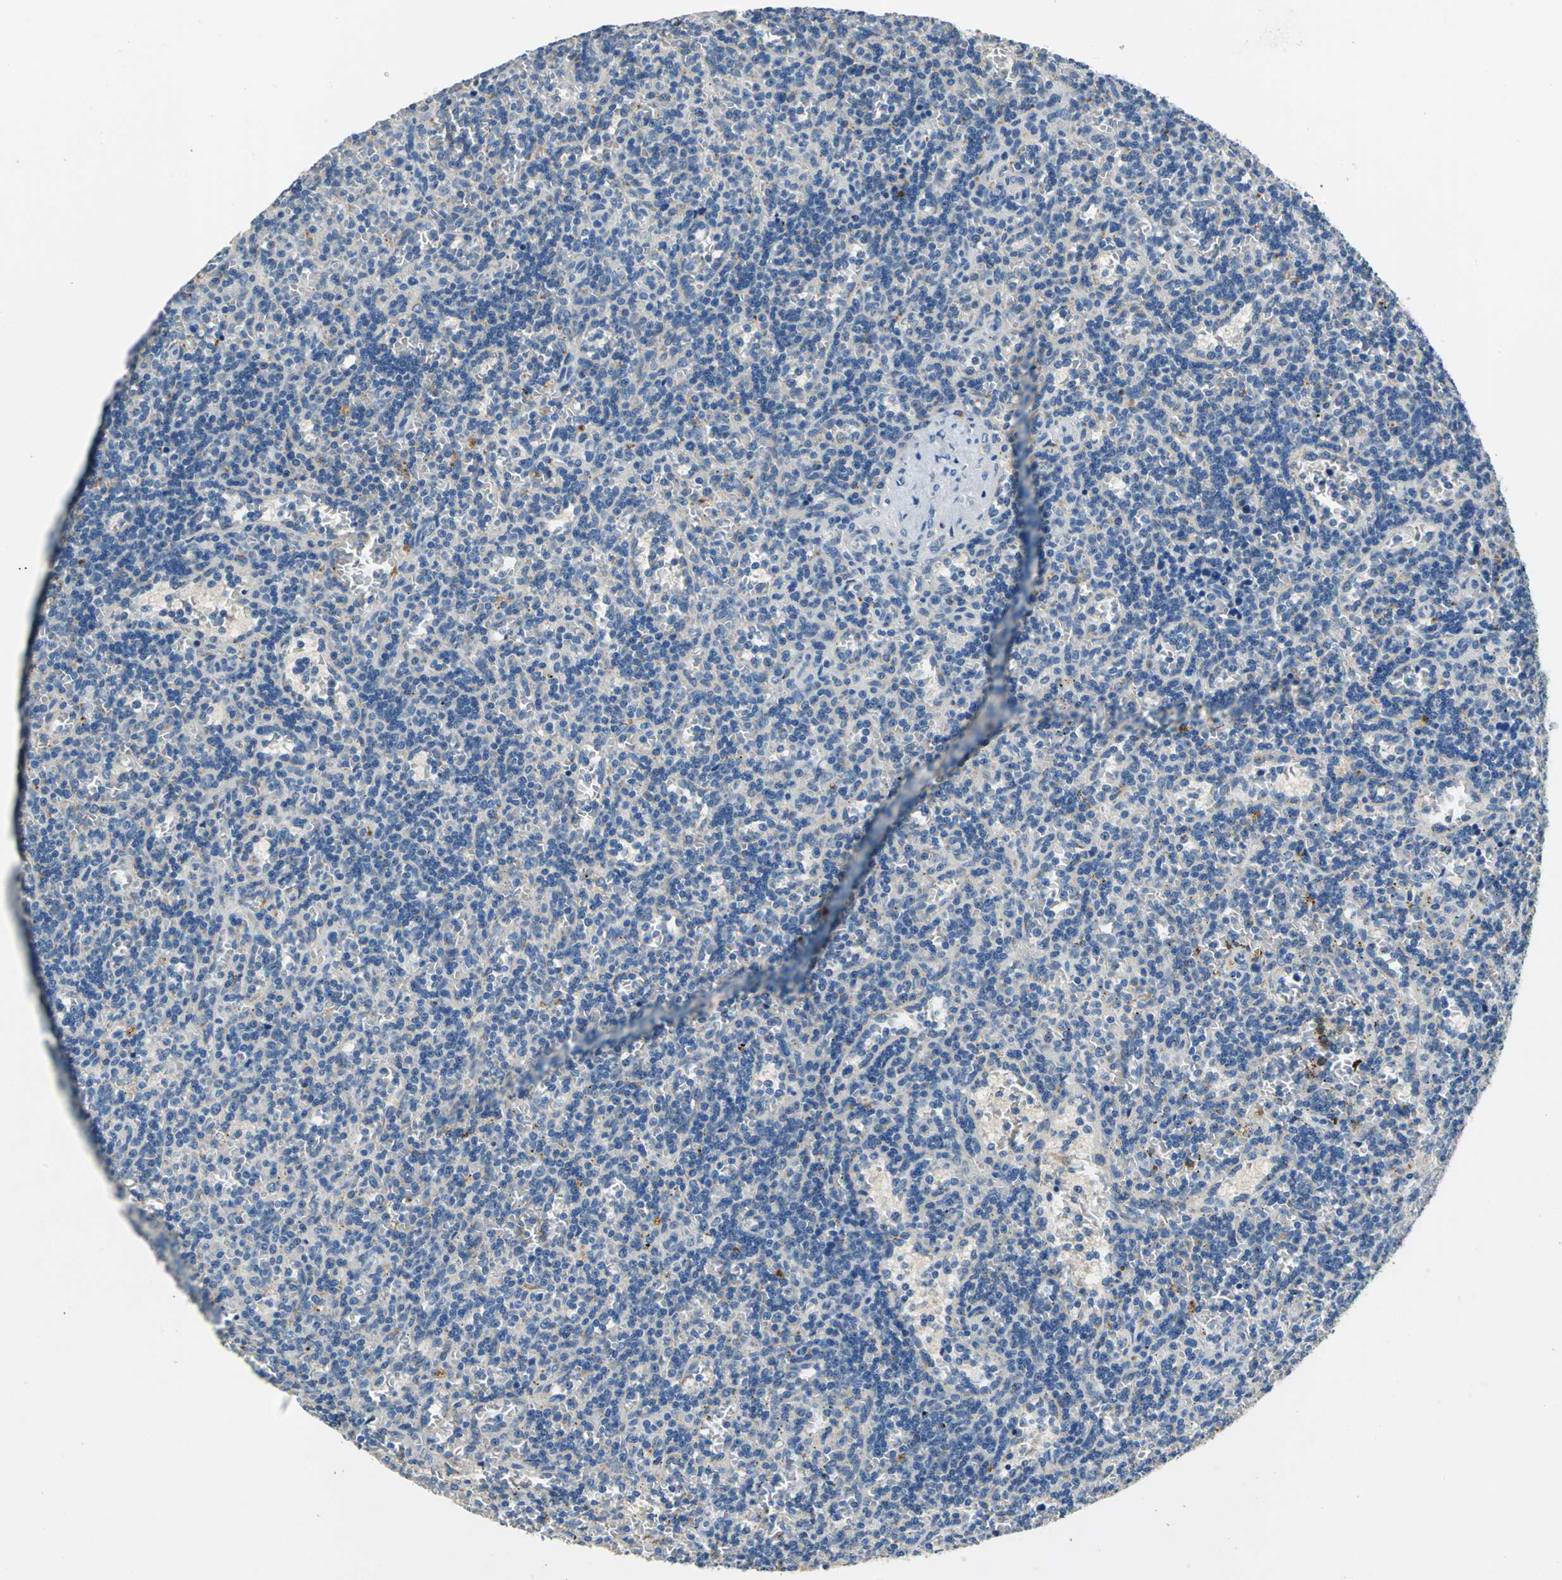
{"staining": {"intensity": "negative", "quantity": "none", "location": "none"}, "tissue": "lymphoma", "cell_type": "Tumor cells", "image_type": "cancer", "snomed": [{"axis": "morphology", "description": "Malignant lymphoma, non-Hodgkin's type, Low grade"}, {"axis": "topography", "description": "Spleen"}], "caption": "Immunohistochemical staining of human malignant lymphoma, non-Hodgkin's type (low-grade) reveals no significant staining in tumor cells.", "gene": "RASD2", "patient": {"sex": "male", "age": 73}}